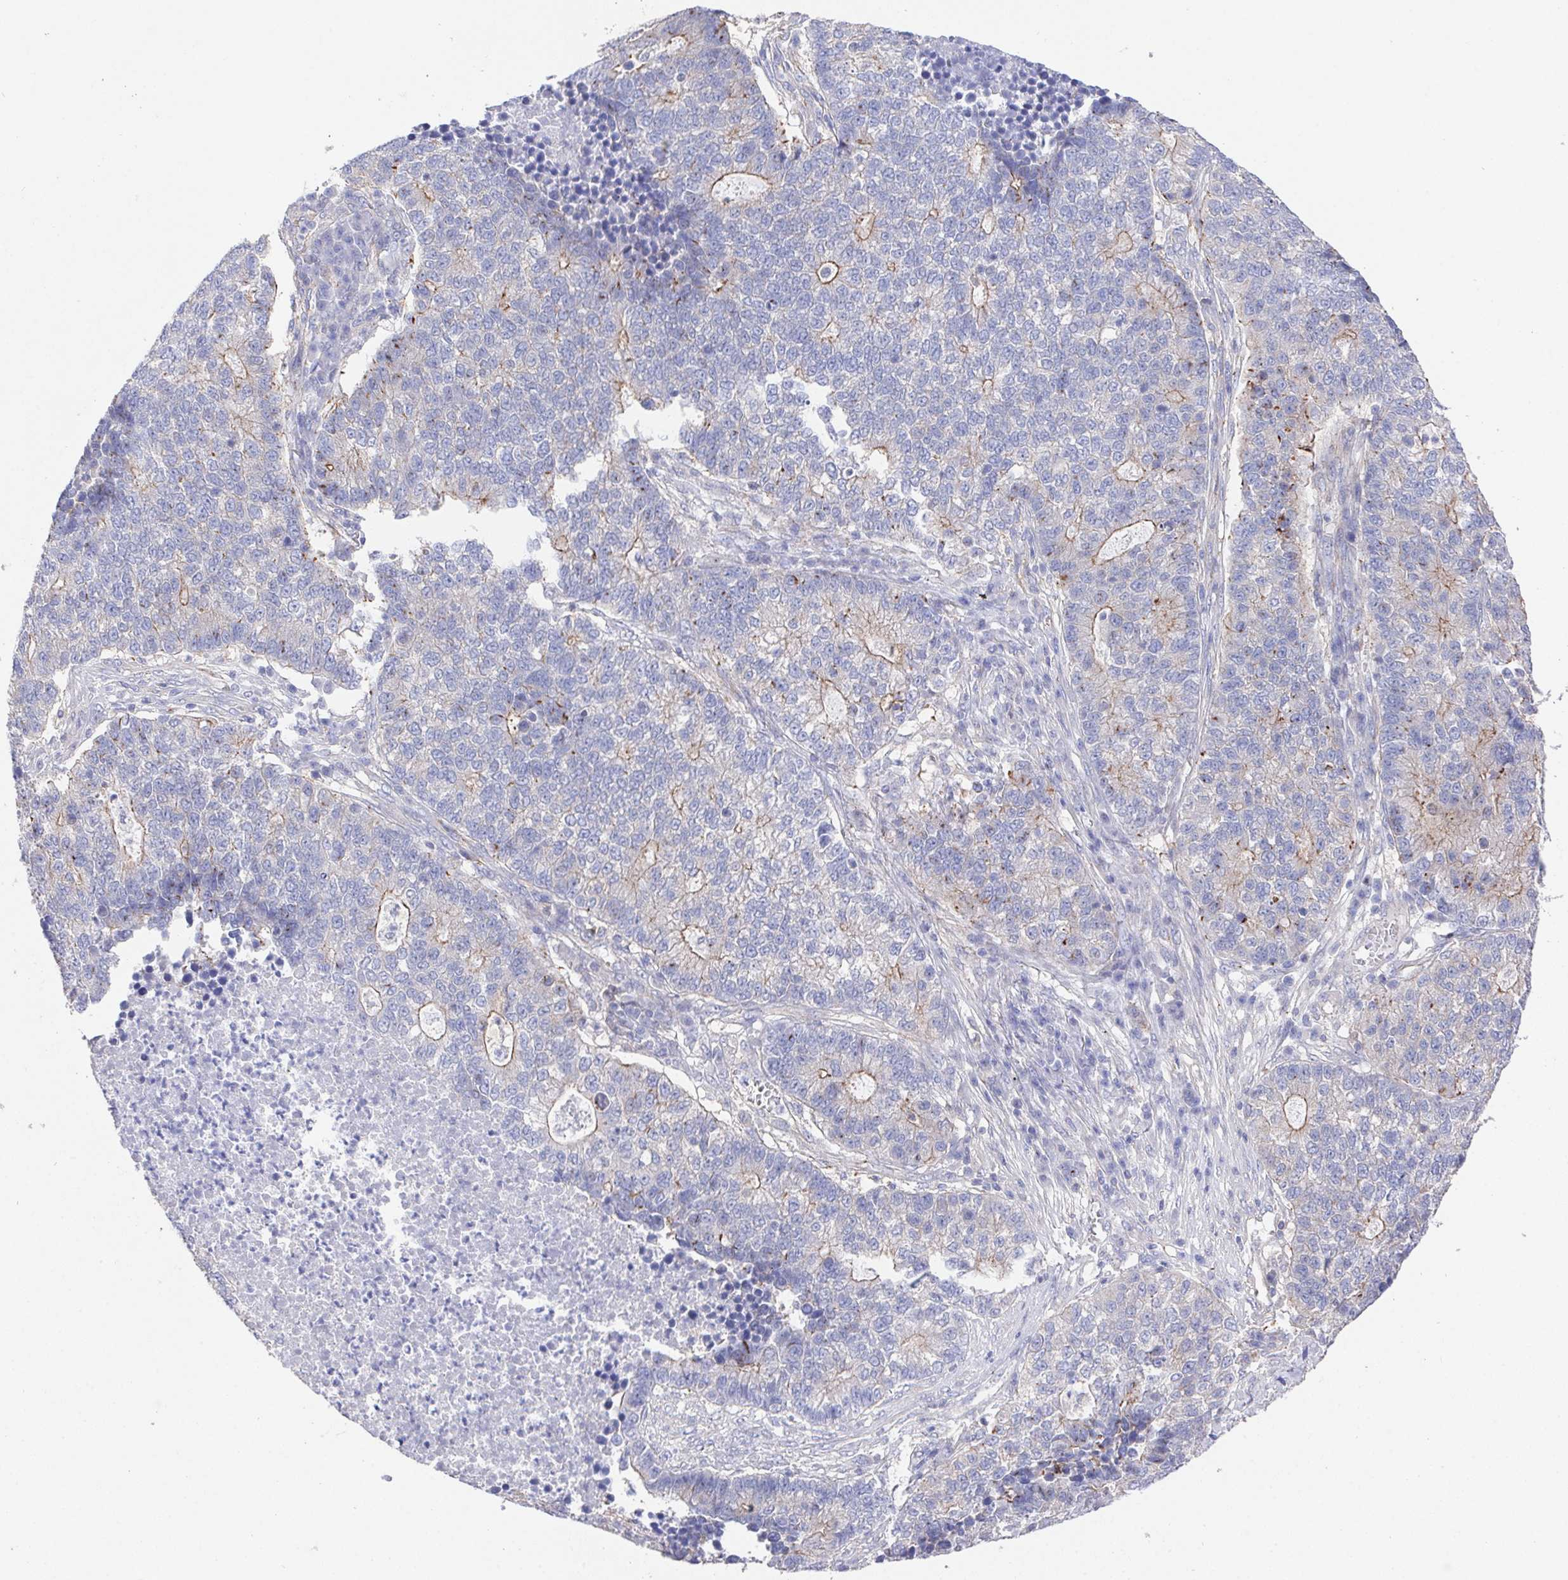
{"staining": {"intensity": "moderate", "quantity": "<25%", "location": "cytoplasmic/membranous"}, "tissue": "lung cancer", "cell_type": "Tumor cells", "image_type": "cancer", "snomed": [{"axis": "morphology", "description": "Adenocarcinoma, NOS"}, {"axis": "topography", "description": "Lung"}], "caption": "The micrograph displays a brown stain indicating the presence of a protein in the cytoplasmic/membranous of tumor cells in lung adenocarcinoma.", "gene": "PRG3", "patient": {"sex": "male", "age": 57}}